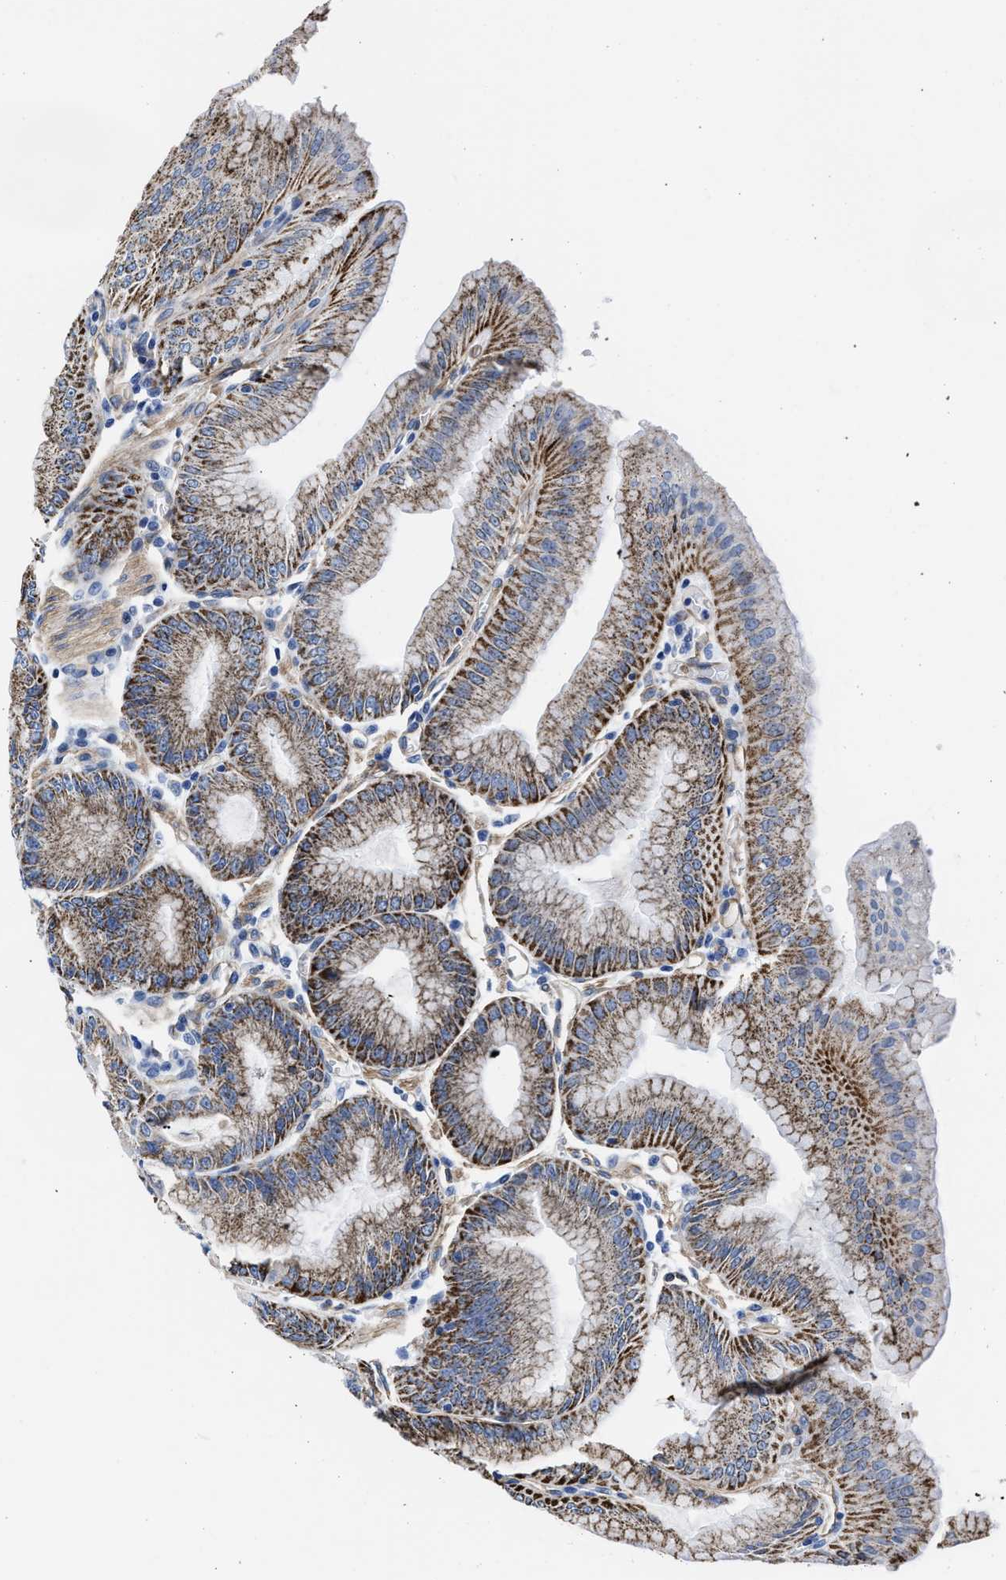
{"staining": {"intensity": "strong", "quantity": "25%-75%", "location": "cytoplasmic/membranous"}, "tissue": "stomach", "cell_type": "Glandular cells", "image_type": "normal", "snomed": [{"axis": "morphology", "description": "Normal tissue, NOS"}, {"axis": "topography", "description": "Stomach, lower"}], "caption": "Stomach stained with a brown dye shows strong cytoplasmic/membranous positive positivity in about 25%-75% of glandular cells.", "gene": "KCNMB3", "patient": {"sex": "male", "age": 71}}